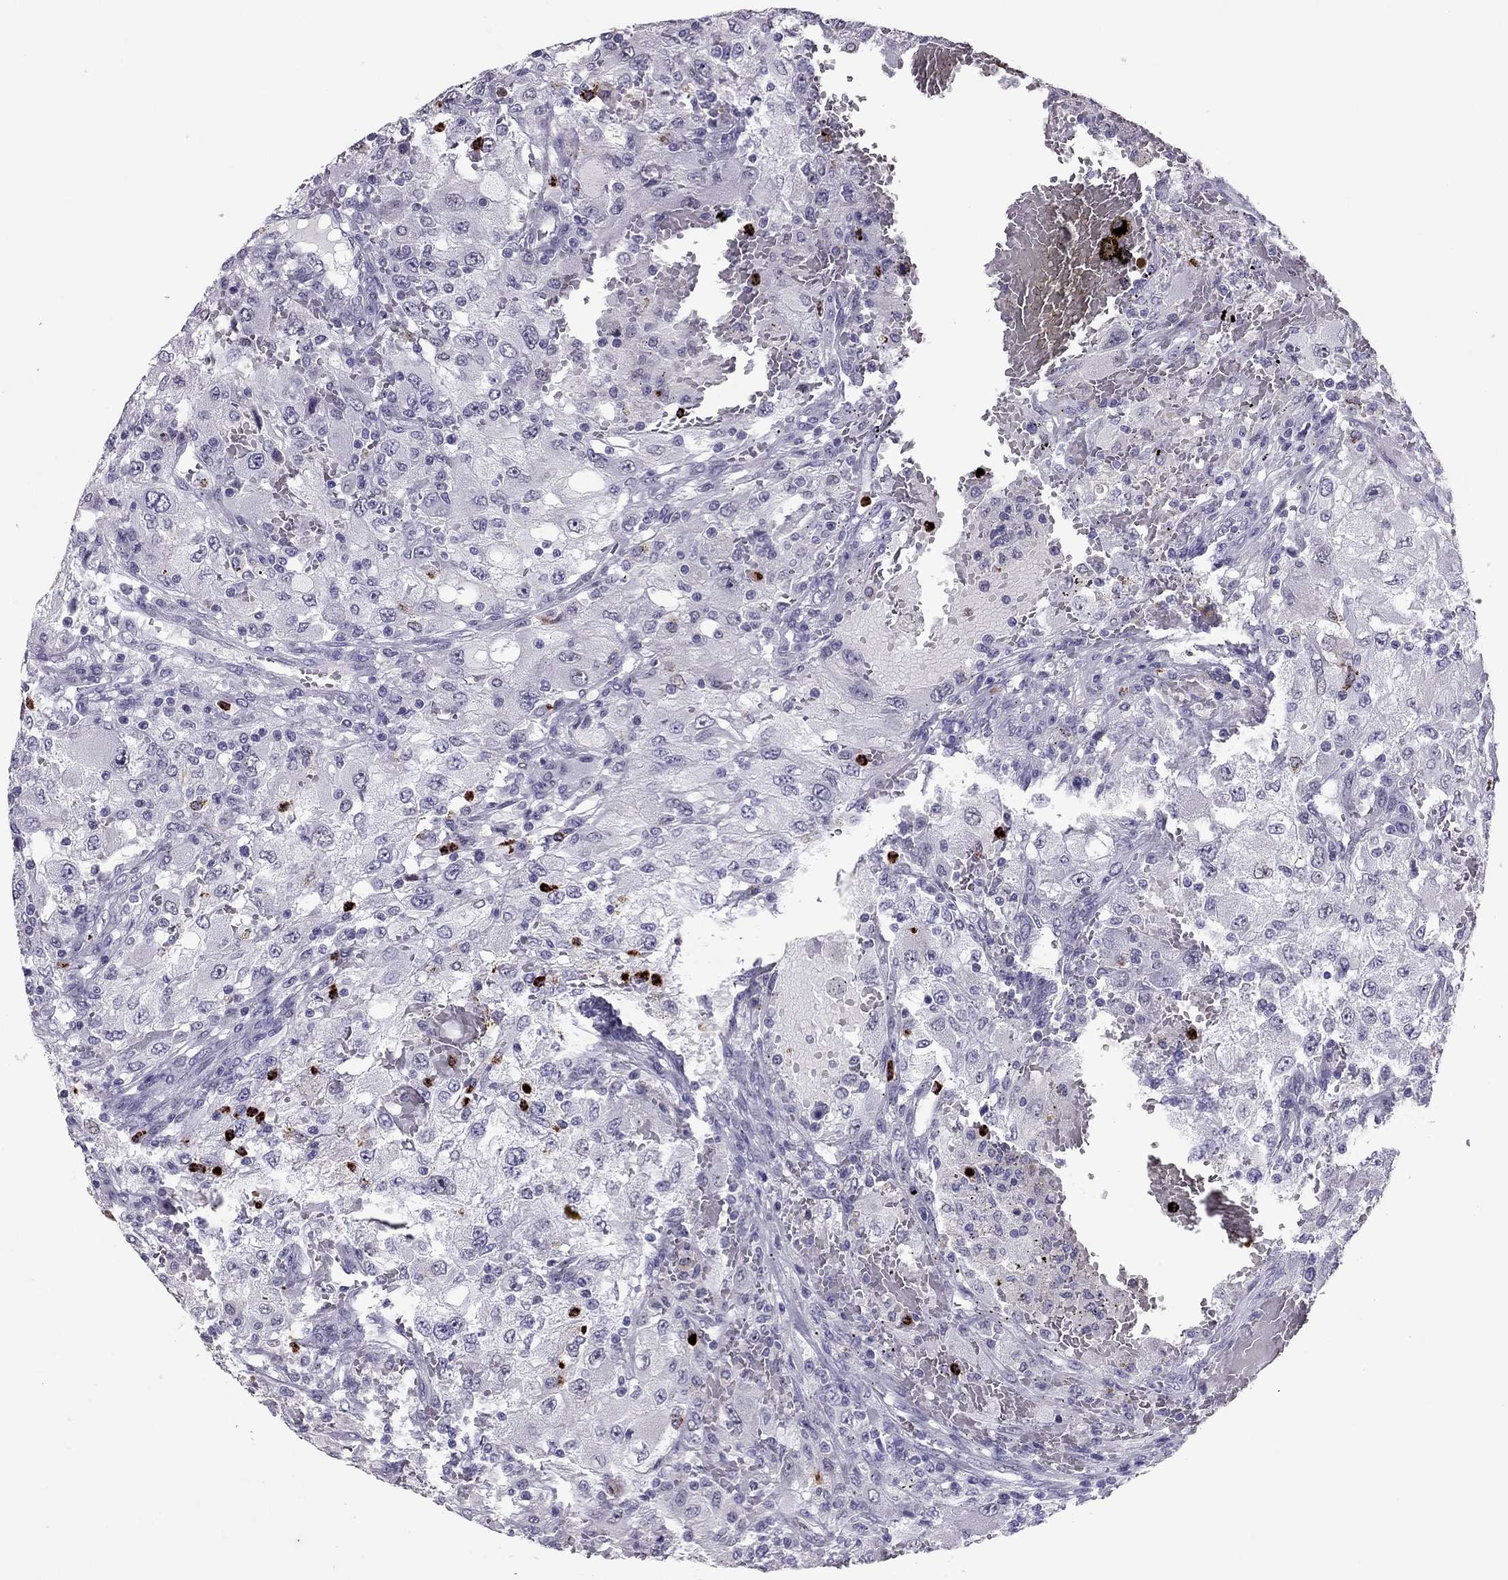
{"staining": {"intensity": "negative", "quantity": "none", "location": "none"}, "tissue": "renal cancer", "cell_type": "Tumor cells", "image_type": "cancer", "snomed": [{"axis": "morphology", "description": "Adenocarcinoma, NOS"}, {"axis": "topography", "description": "Kidney"}], "caption": "High magnification brightfield microscopy of adenocarcinoma (renal) stained with DAB (3,3'-diaminobenzidine) (brown) and counterstained with hematoxylin (blue): tumor cells show no significant expression.", "gene": "CCL27", "patient": {"sex": "female", "age": 67}}